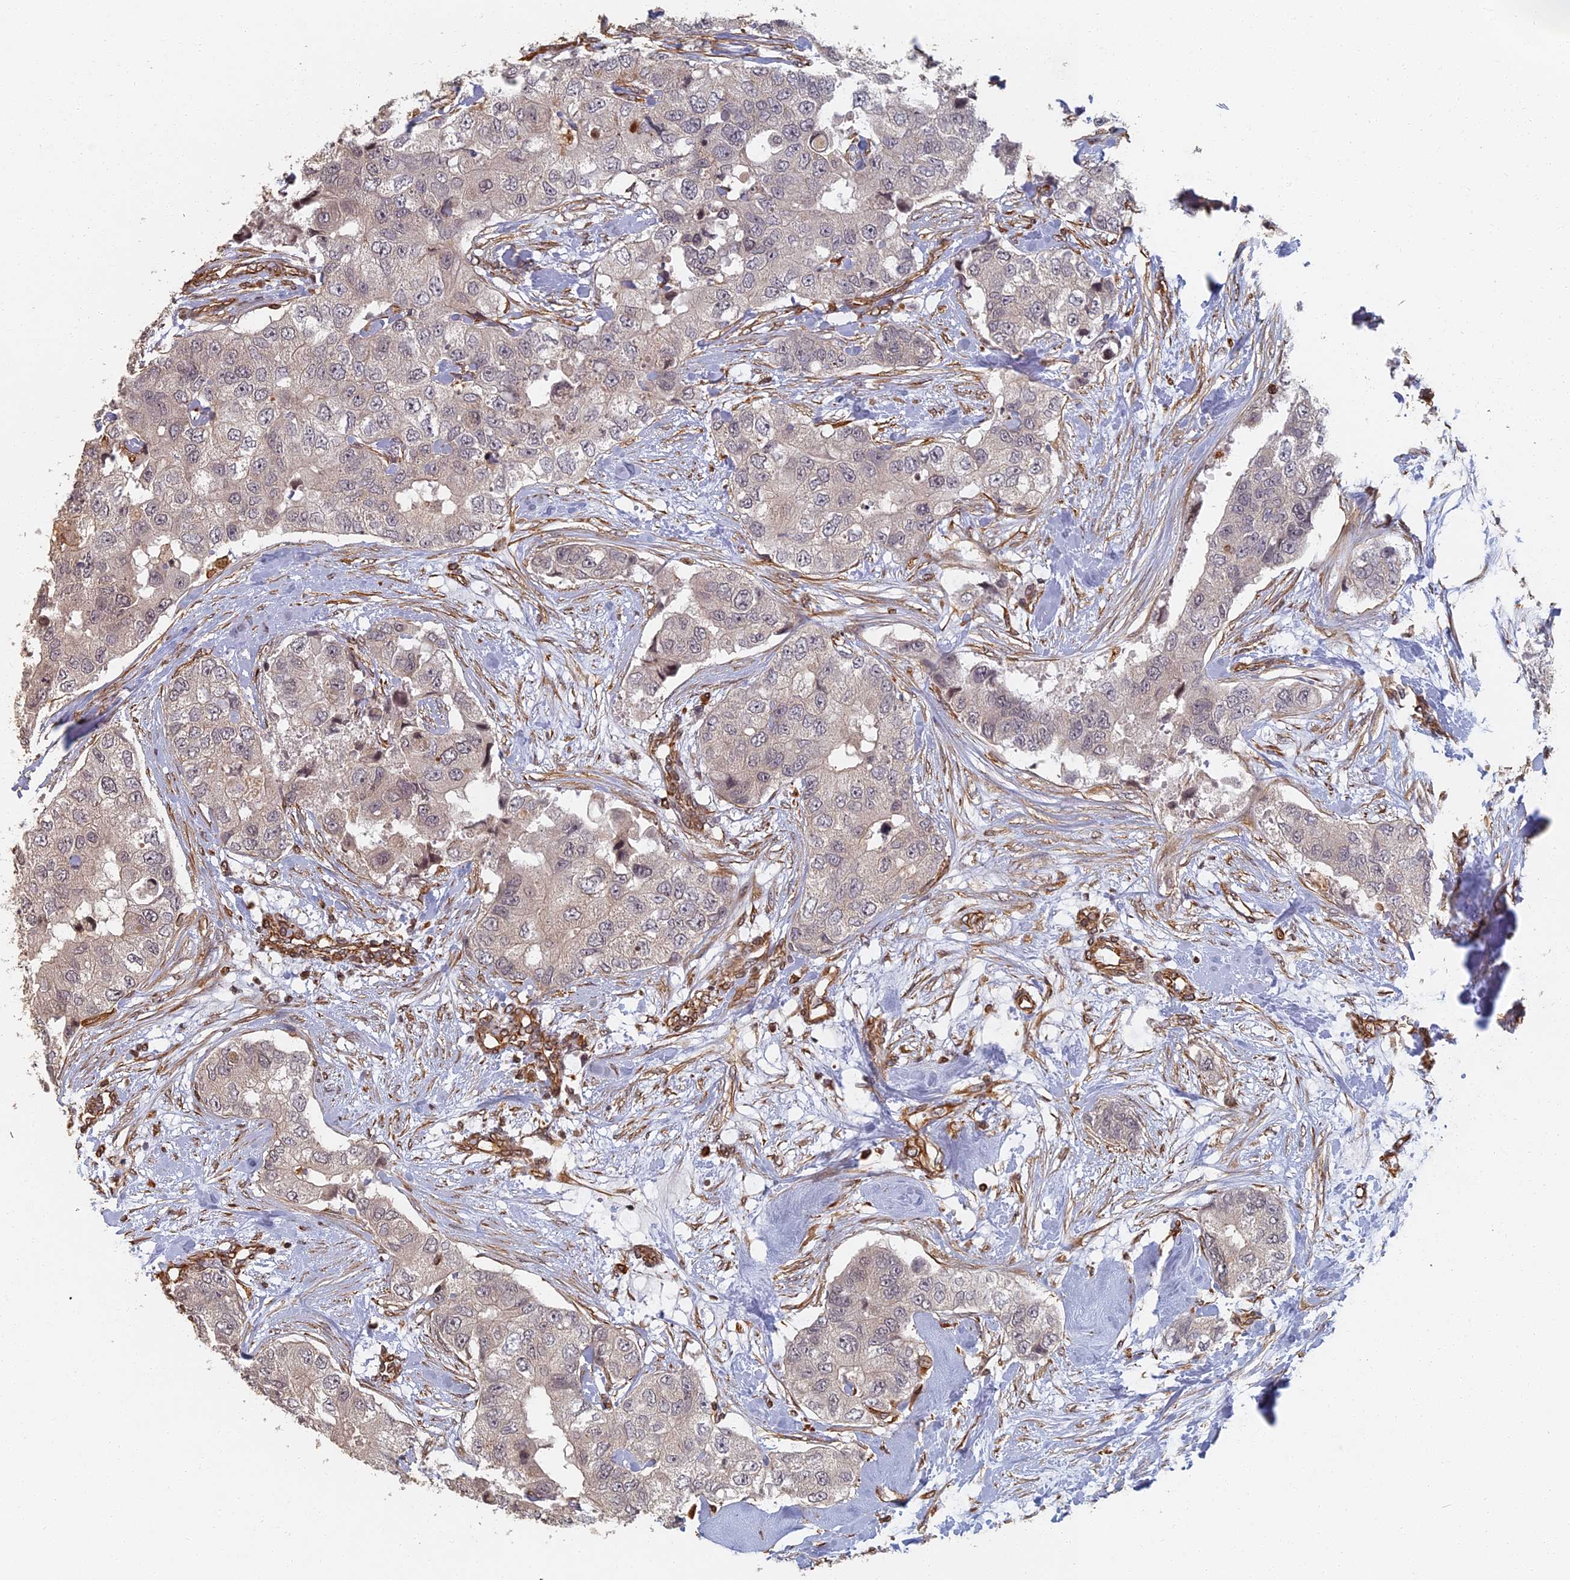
{"staining": {"intensity": "negative", "quantity": "none", "location": "none"}, "tissue": "breast cancer", "cell_type": "Tumor cells", "image_type": "cancer", "snomed": [{"axis": "morphology", "description": "Duct carcinoma"}, {"axis": "topography", "description": "Breast"}], "caption": "DAB (3,3'-diaminobenzidine) immunohistochemical staining of human intraductal carcinoma (breast) shows no significant positivity in tumor cells.", "gene": "ABCB10", "patient": {"sex": "female", "age": 62}}